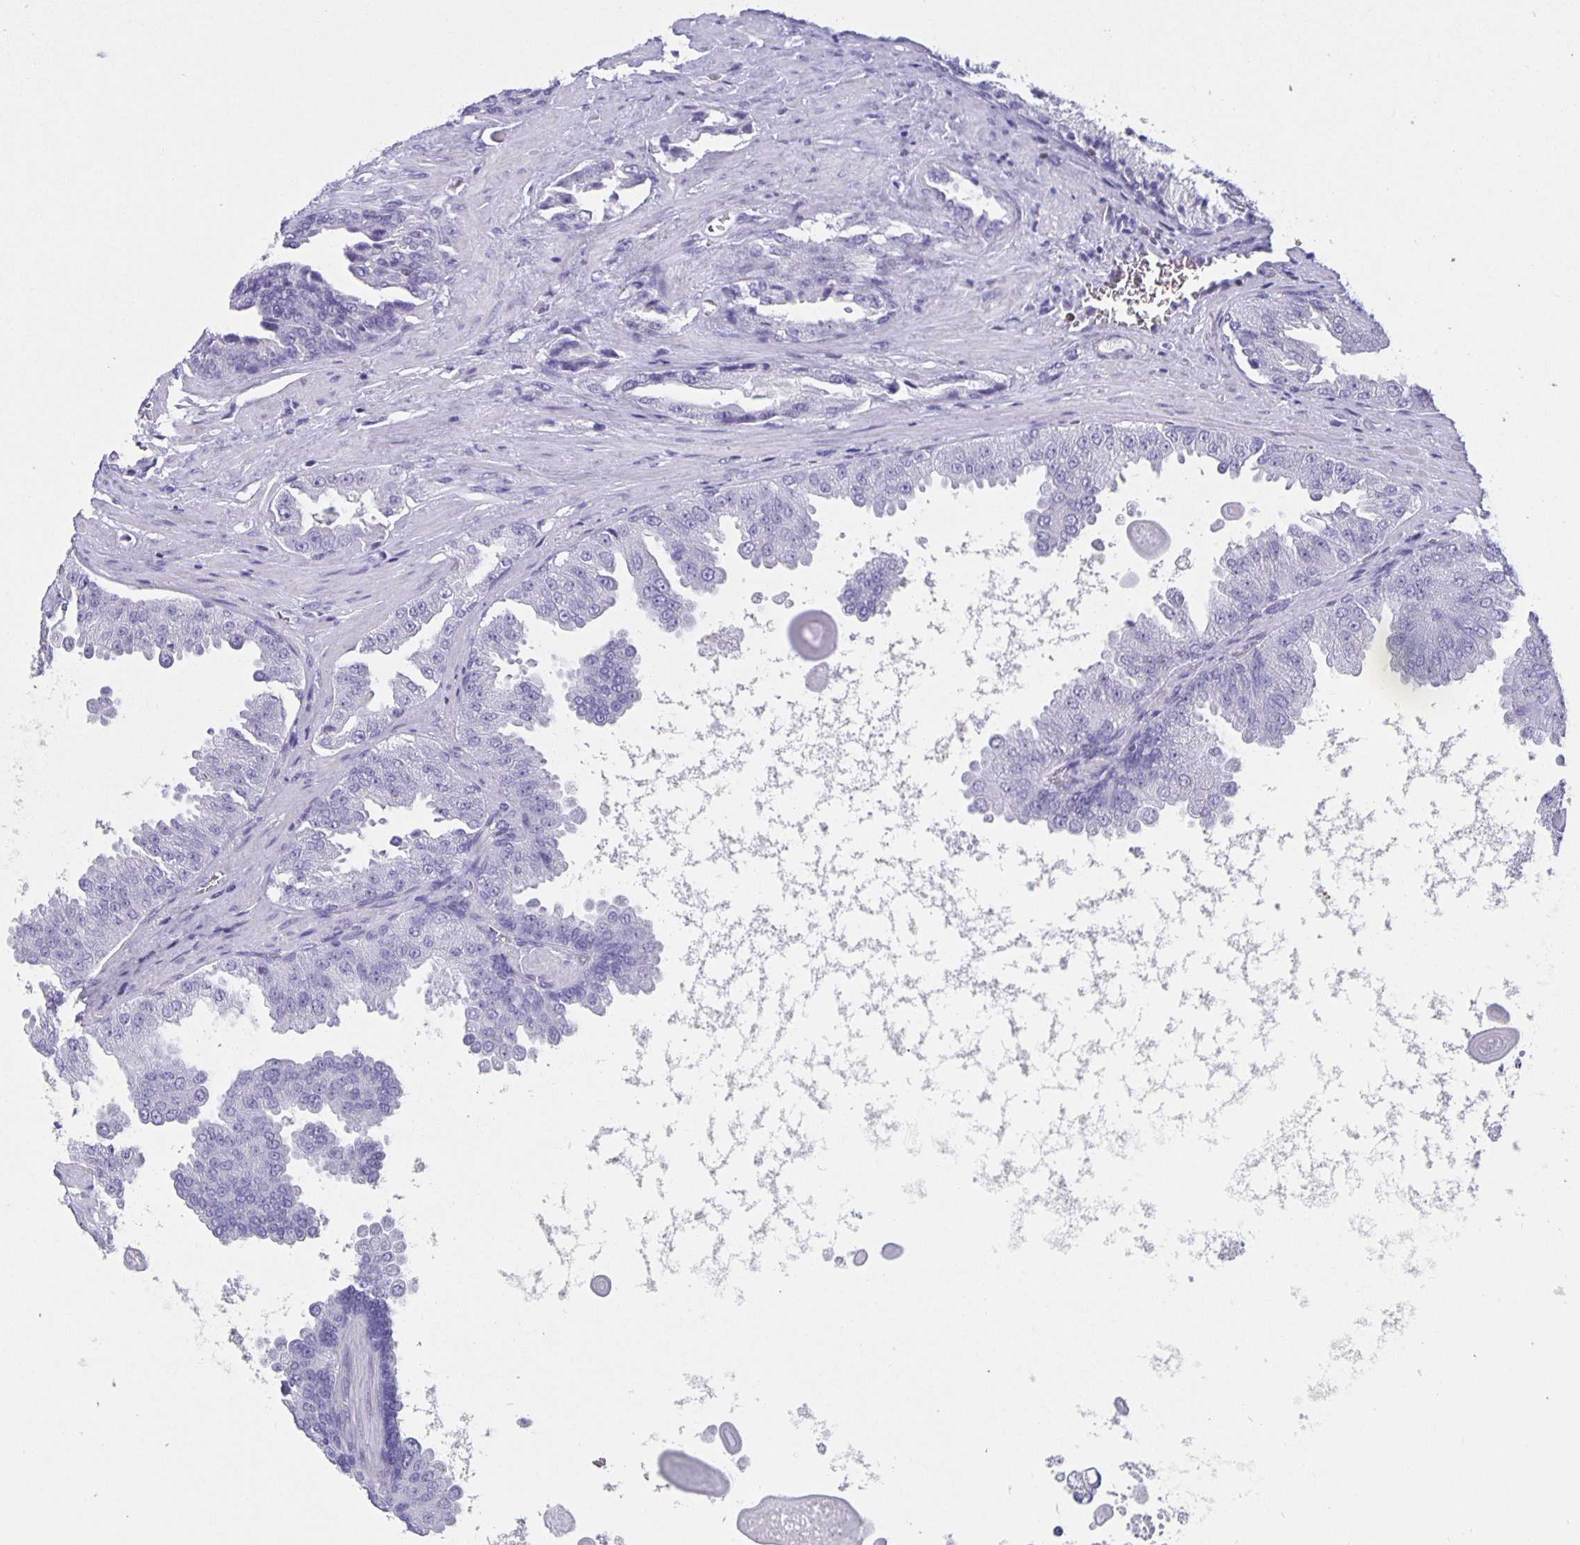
{"staining": {"intensity": "negative", "quantity": "none", "location": "none"}, "tissue": "prostate cancer", "cell_type": "Tumor cells", "image_type": "cancer", "snomed": [{"axis": "morphology", "description": "Adenocarcinoma, Low grade"}, {"axis": "topography", "description": "Prostate"}], "caption": "The micrograph displays no staining of tumor cells in prostate cancer (adenocarcinoma (low-grade)).", "gene": "SATB2", "patient": {"sex": "male", "age": 67}}